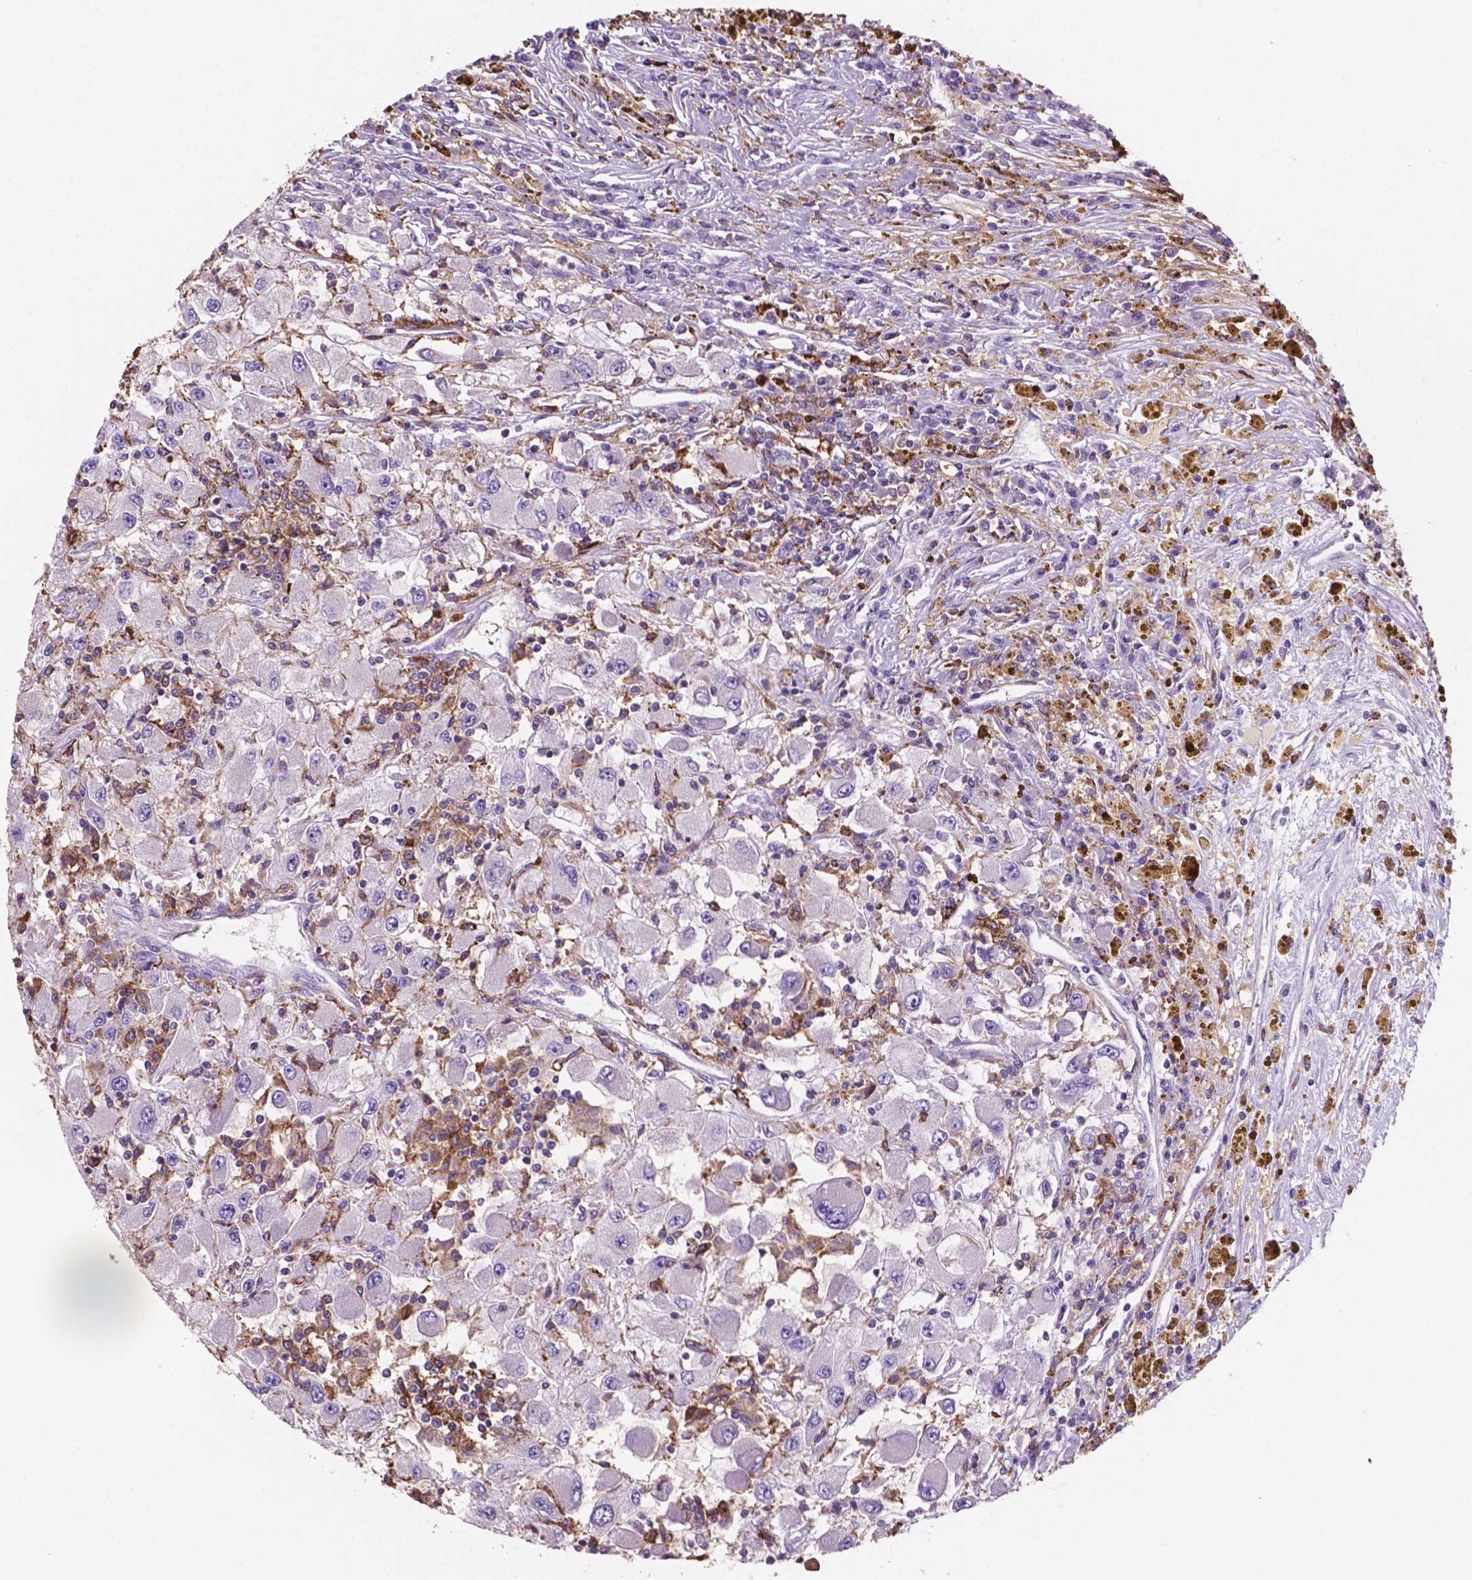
{"staining": {"intensity": "negative", "quantity": "none", "location": "none"}, "tissue": "renal cancer", "cell_type": "Tumor cells", "image_type": "cancer", "snomed": [{"axis": "morphology", "description": "Adenocarcinoma, NOS"}, {"axis": "topography", "description": "Kidney"}], "caption": "DAB (3,3'-diaminobenzidine) immunohistochemical staining of renal cancer demonstrates no significant expression in tumor cells.", "gene": "MKRN2OS", "patient": {"sex": "female", "age": 67}}